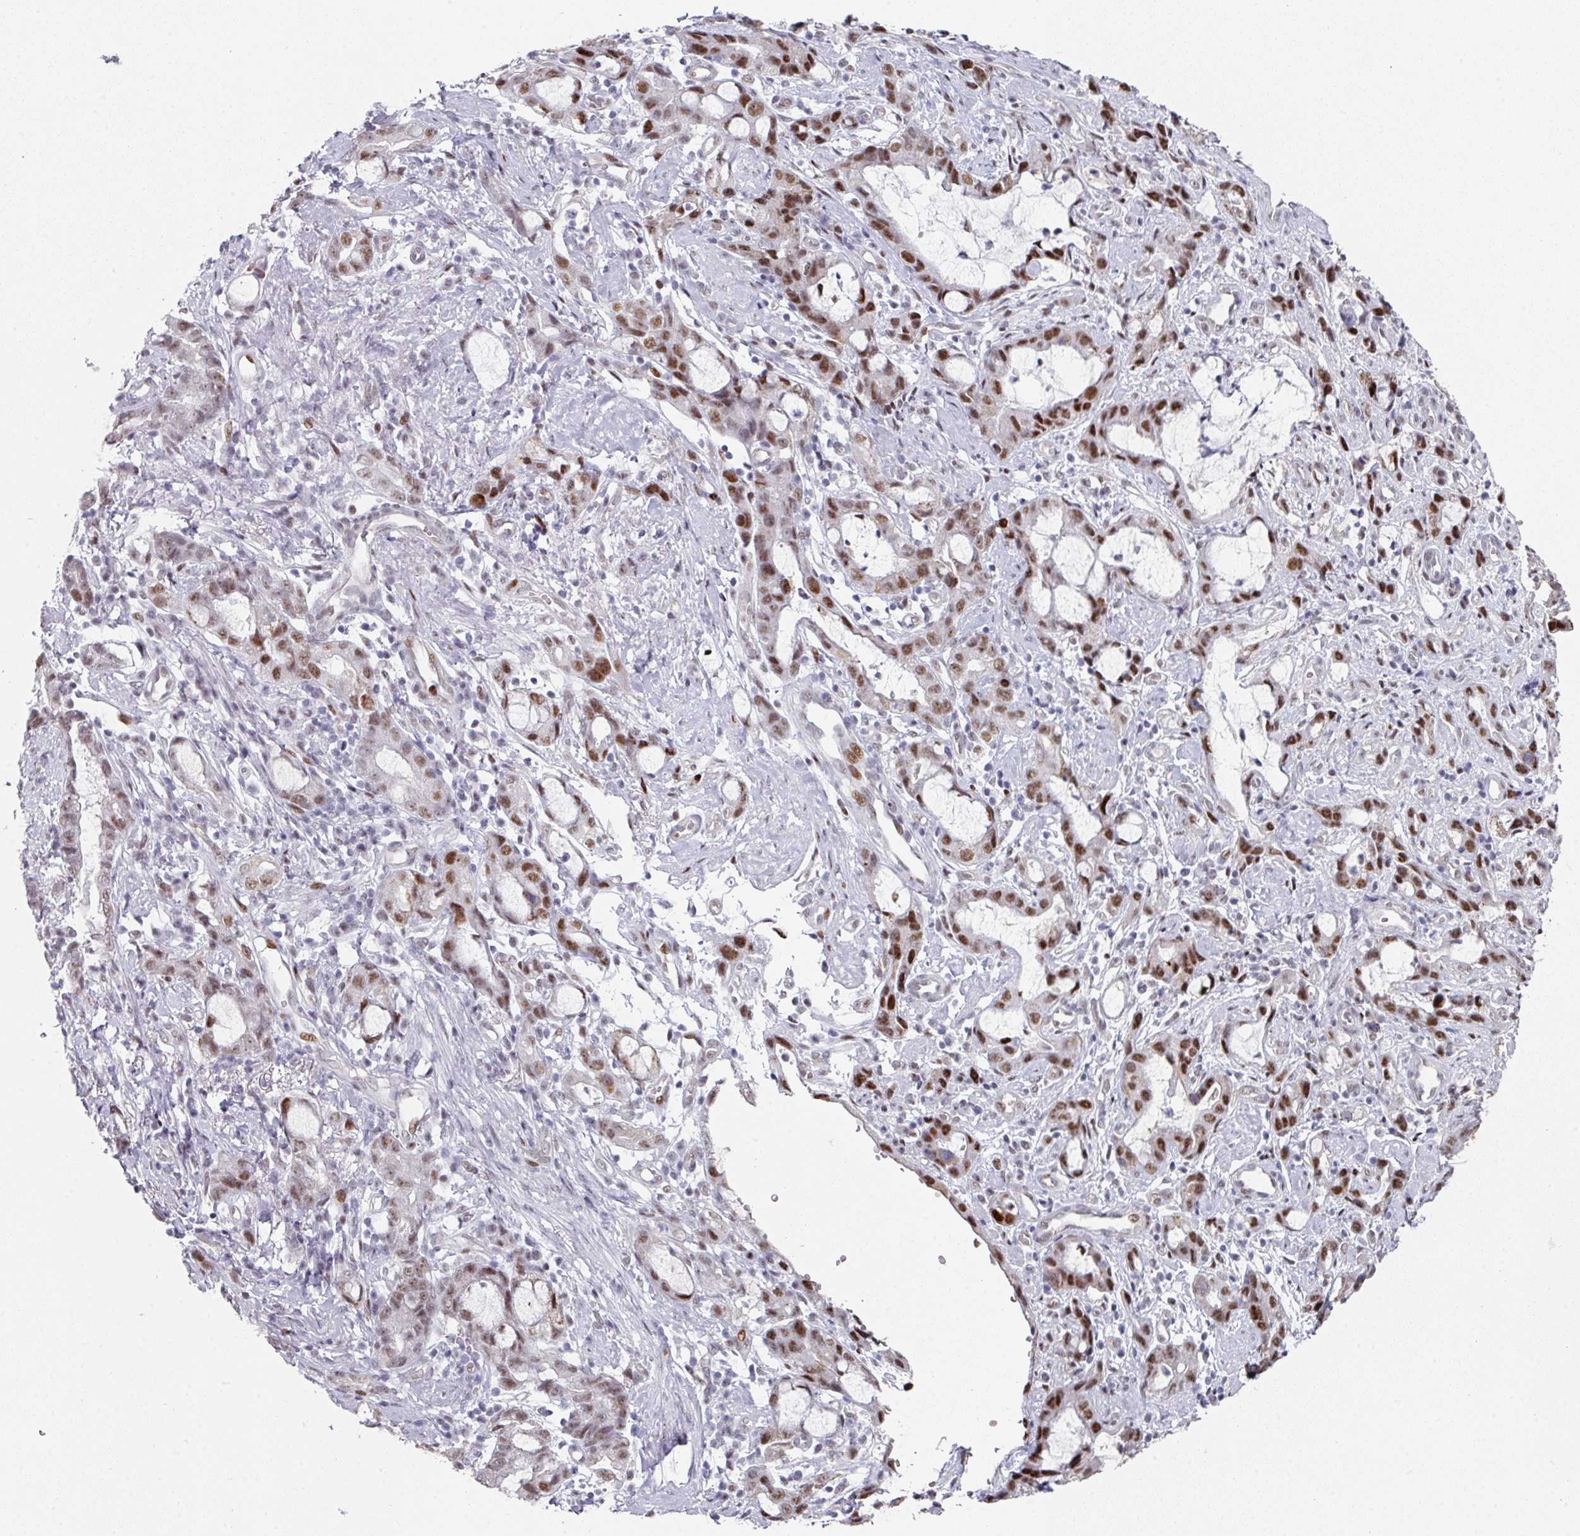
{"staining": {"intensity": "moderate", "quantity": ">75%", "location": "nuclear"}, "tissue": "stomach cancer", "cell_type": "Tumor cells", "image_type": "cancer", "snomed": [{"axis": "morphology", "description": "Adenocarcinoma, NOS"}, {"axis": "topography", "description": "Stomach"}], "caption": "Immunohistochemical staining of human adenocarcinoma (stomach) demonstrates medium levels of moderate nuclear protein expression in about >75% of tumor cells.", "gene": "SF3B5", "patient": {"sex": "male", "age": 55}}